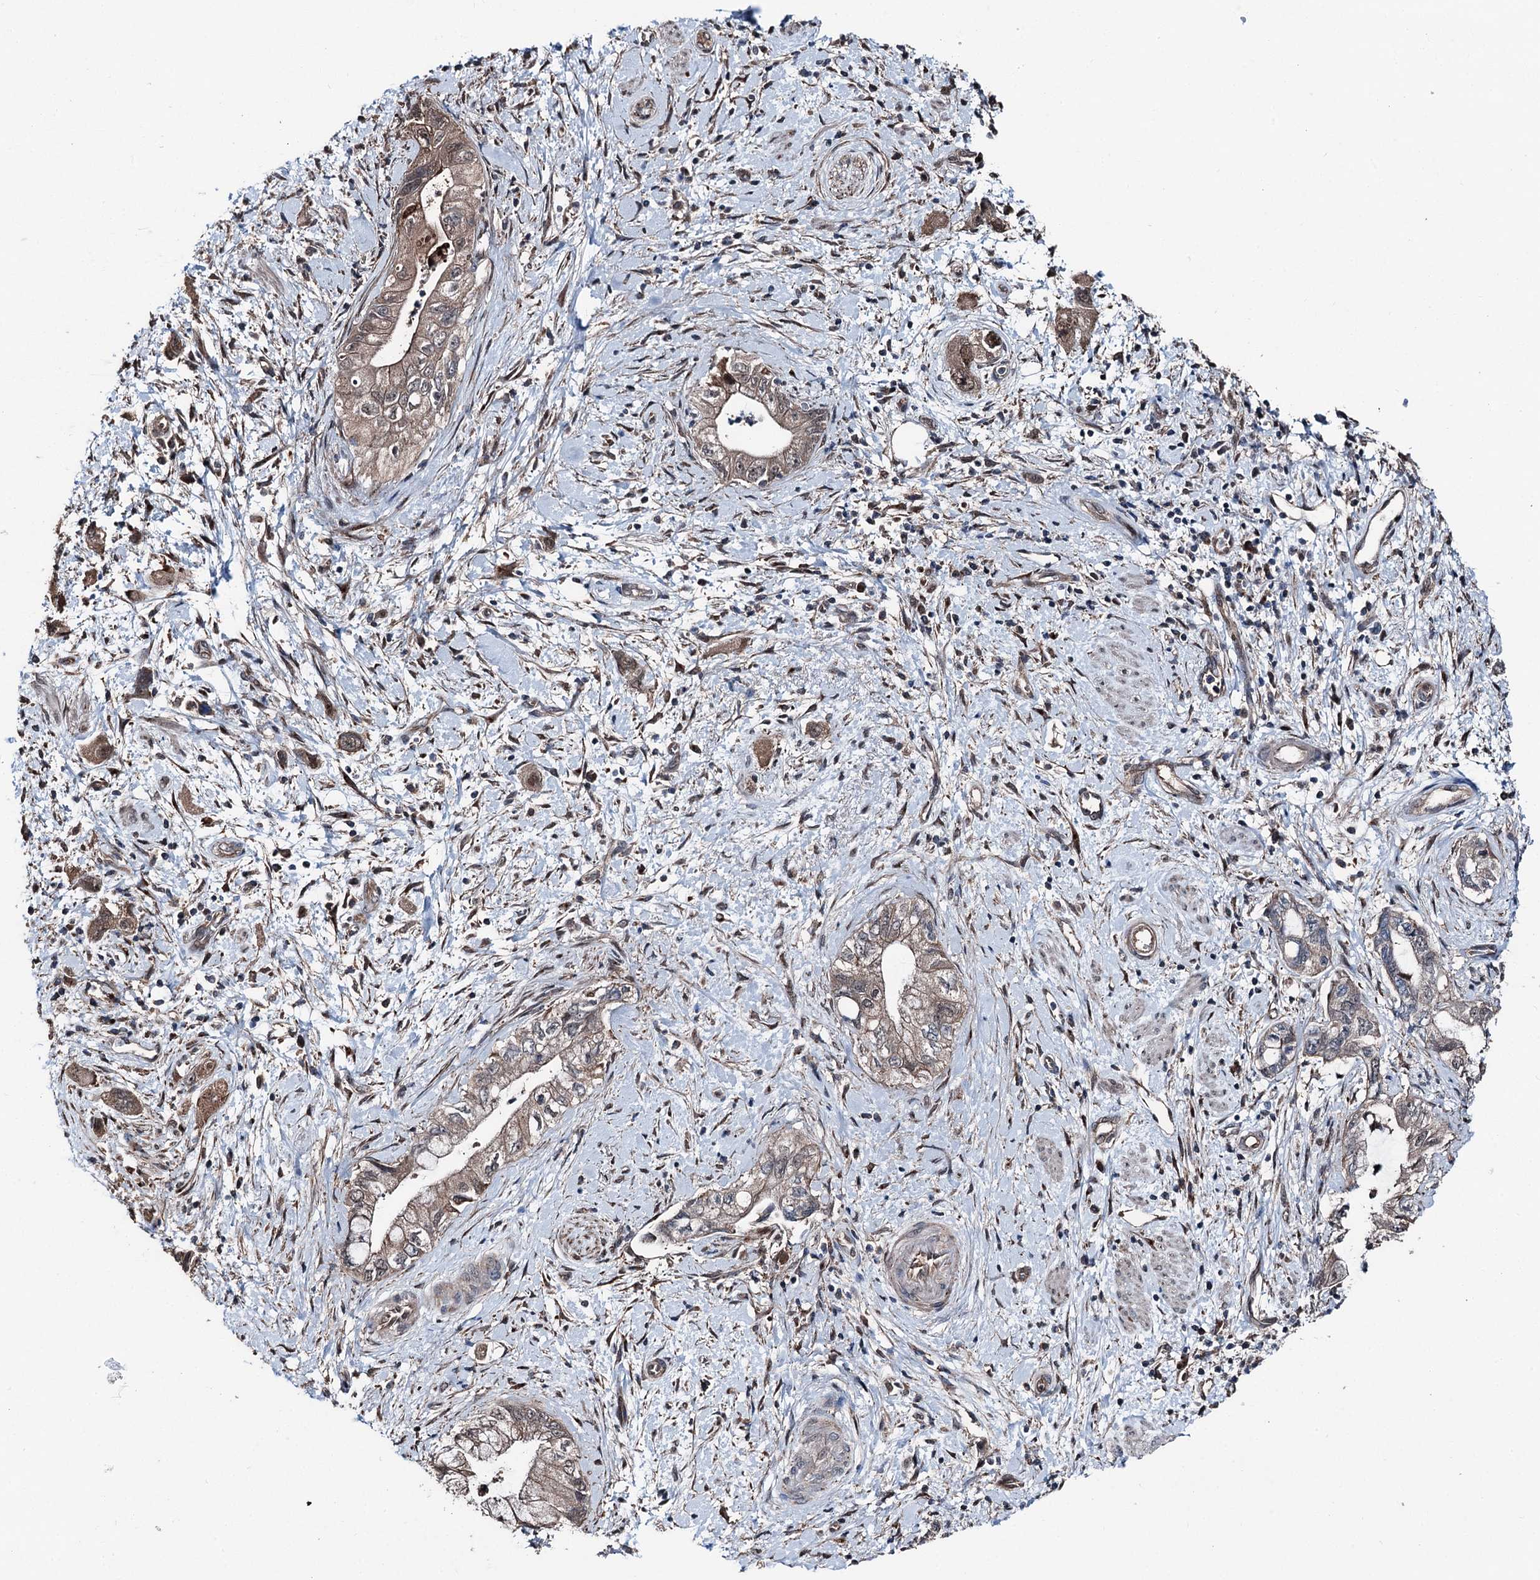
{"staining": {"intensity": "moderate", "quantity": "25%-75%", "location": "cytoplasmic/membranous"}, "tissue": "pancreatic cancer", "cell_type": "Tumor cells", "image_type": "cancer", "snomed": [{"axis": "morphology", "description": "Adenocarcinoma, NOS"}, {"axis": "topography", "description": "Pancreas"}], "caption": "Brown immunohistochemical staining in human pancreatic adenocarcinoma displays moderate cytoplasmic/membranous staining in approximately 25%-75% of tumor cells.", "gene": "PSMD13", "patient": {"sex": "female", "age": 73}}